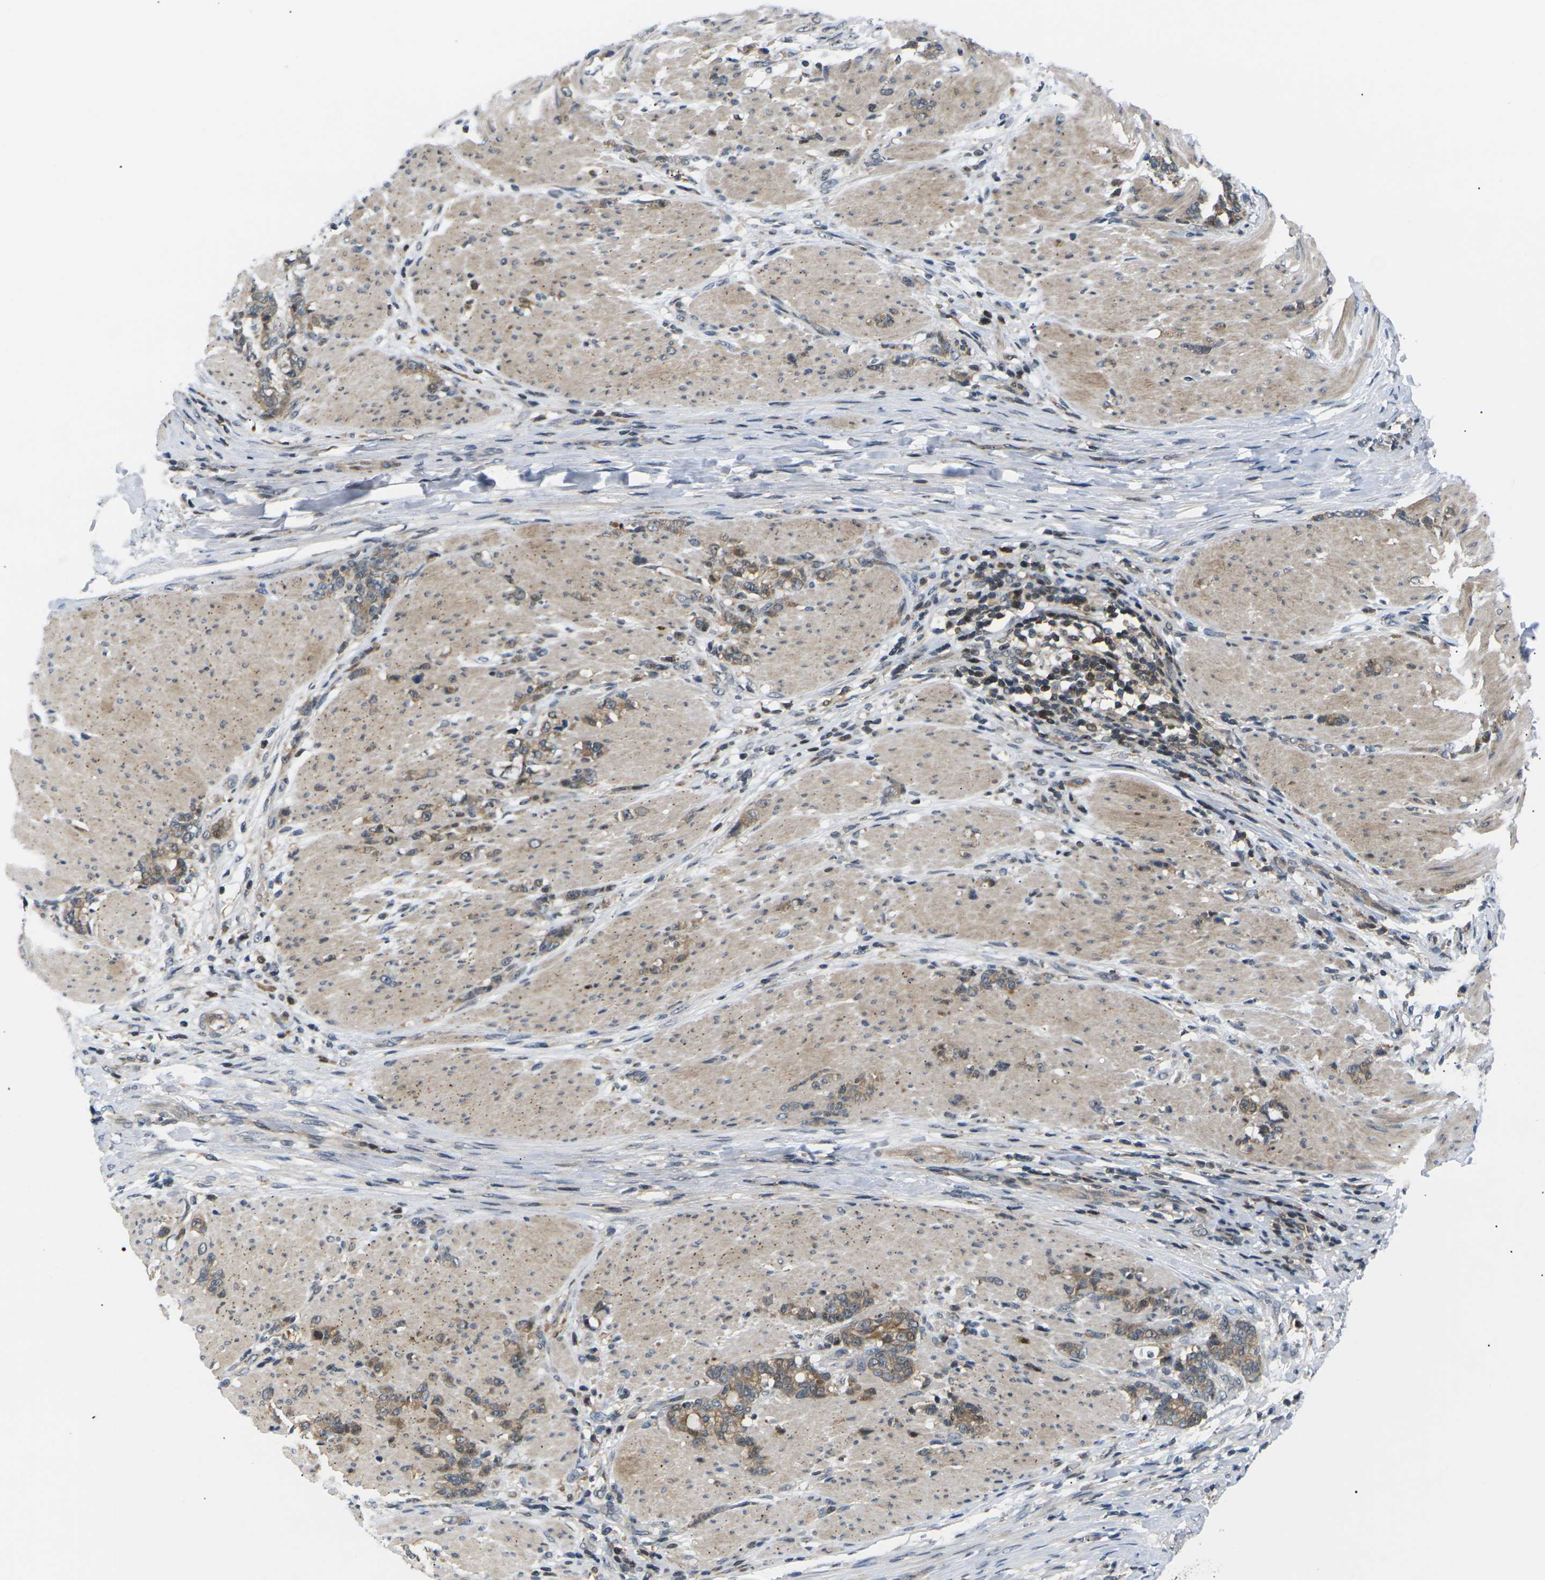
{"staining": {"intensity": "moderate", "quantity": ">75%", "location": "cytoplasmic/membranous"}, "tissue": "stomach cancer", "cell_type": "Tumor cells", "image_type": "cancer", "snomed": [{"axis": "morphology", "description": "Adenocarcinoma, NOS"}, {"axis": "topography", "description": "Stomach, lower"}], "caption": "Immunohistochemical staining of human stomach adenocarcinoma demonstrates medium levels of moderate cytoplasmic/membranous expression in approximately >75% of tumor cells. (Brightfield microscopy of DAB IHC at high magnification).", "gene": "RPS6KA3", "patient": {"sex": "male", "age": 88}}